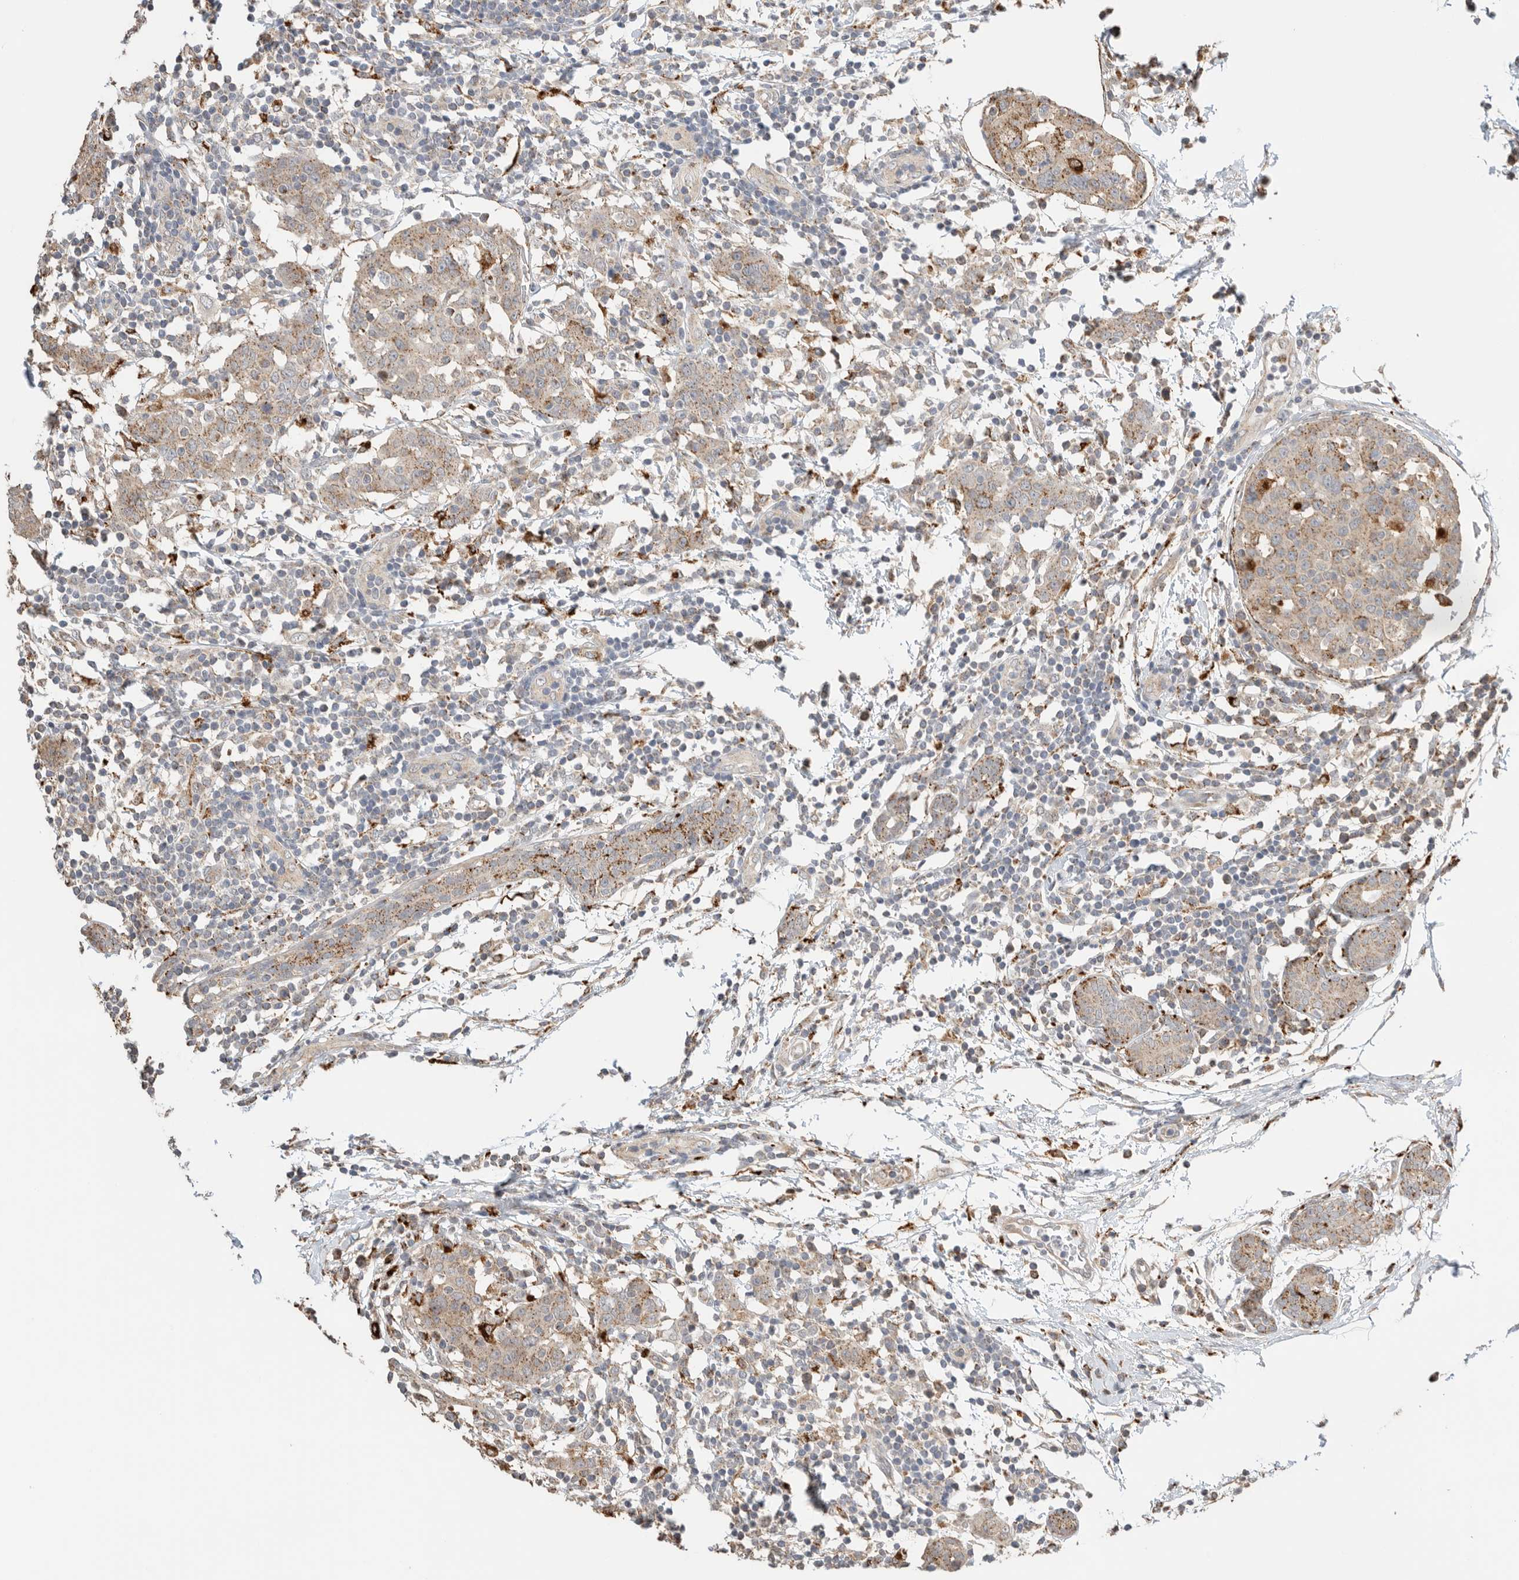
{"staining": {"intensity": "moderate", "quantity": "25%-75%", "location": "cytoplasmic/membranous"}, "tissue": "breast cancer", "cell_type": "Tumor cells", "image_type": "cancer", "snomed": [{"axis": "morphology", "description": "Normal tissue, NOS"}, {"axis": "morphology", "description": "Duct carcinoma"}, {"axis": "topography", "description": "Breast"}], "caption": "Human breast cancer stained with a protein marker shows moderate staining in tumor cells.", "gene": "GGH", "patient": {"sex": "female", "age": 37}}